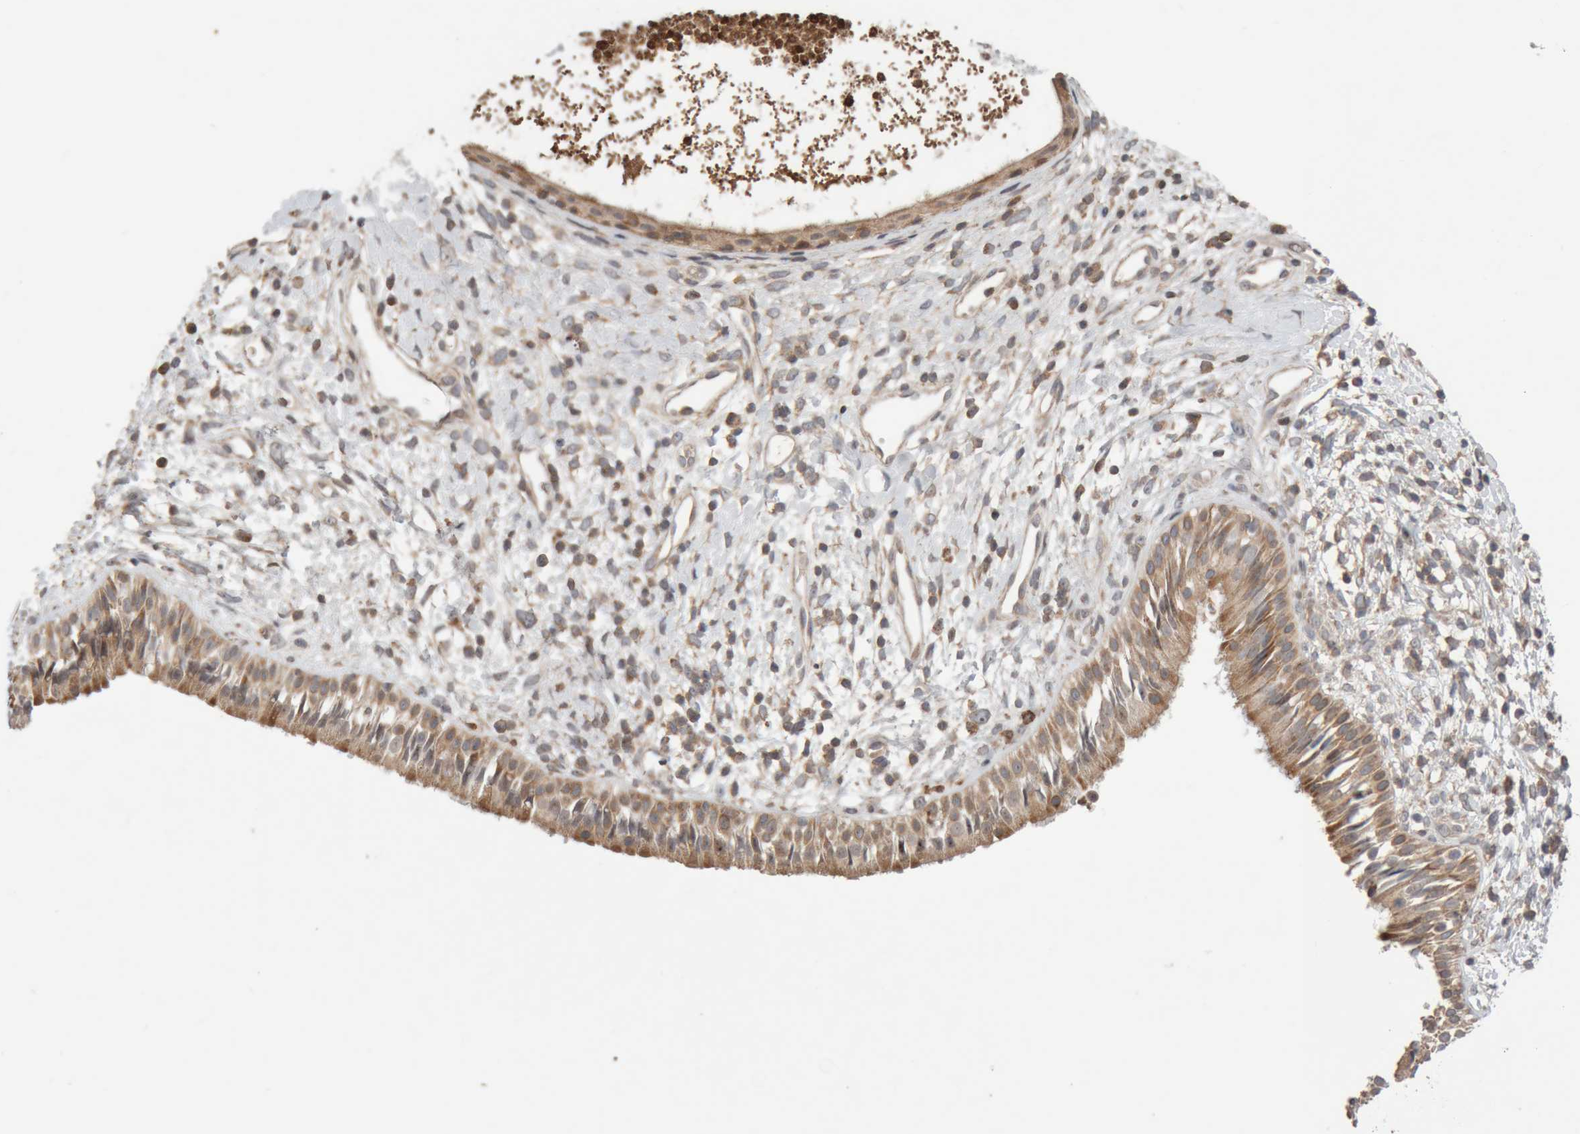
{"staining": {"intensity": "moderate", "quantity": ">75%", "location": "cytoplasmic/membranous"}, "tissue": "nasopharynx", "cell_type": "Respiratory epithelial cells", "image_type": "normal", "snomed": [{"axis": "morphology", "description": "Normal tissue, NOS"}, {"axis": "topography", "description": "Nasopharynx"}], "caption": "An immunohistochemistry (IHC) image of benign tissue is shown. Protein staining in brown highlights moderate cytoplasmic/membranous positivity in nasopharynx within respiratory epithelial cells.", "gene": "KIF21B", "patient": {"sex": "male", "age": 22}}